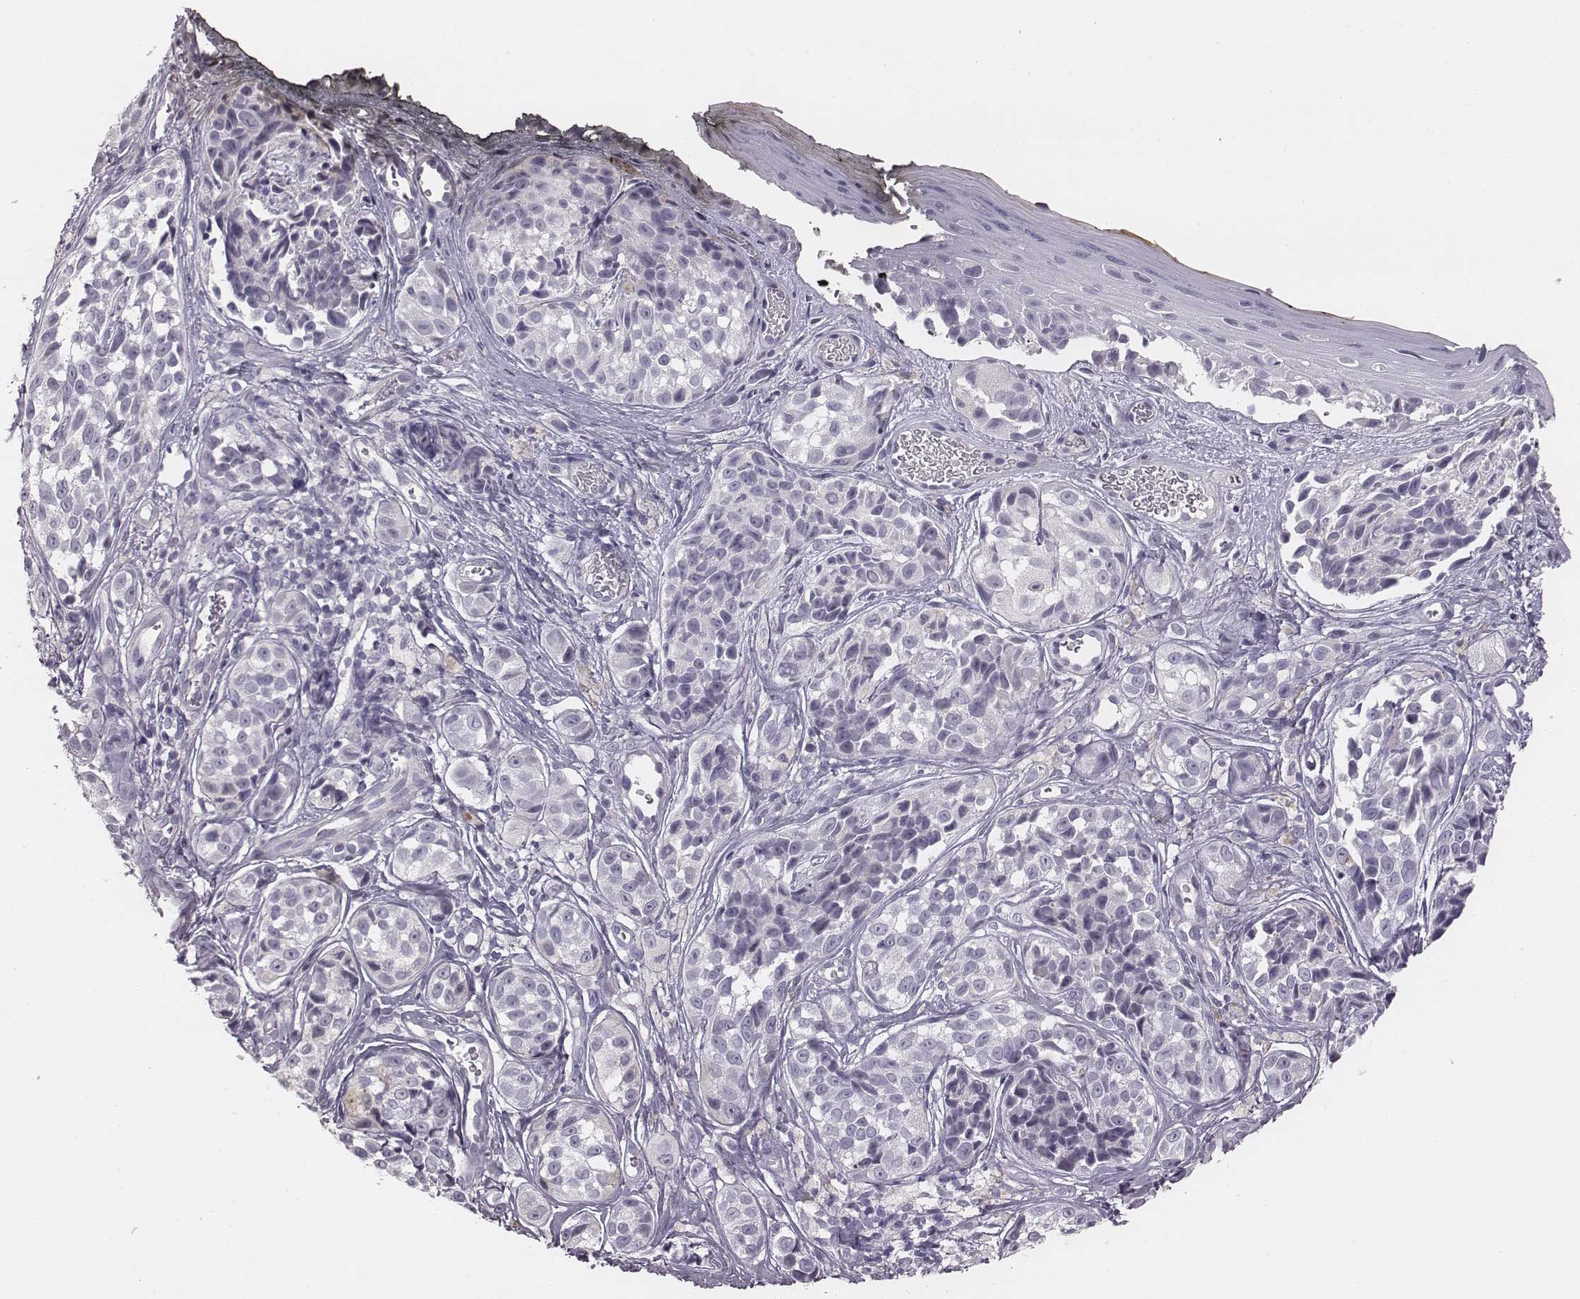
{"staining": {"intensity": "negative", "quantity": "none", "location": "none"}, "tissue": "melanoma", "cell_type": "Tumor cells", "image_type": "cancer", "snomed": [{"axis": "morphology", "description": "Malignant melanoma, NOS"}, {"axis": "topography", "description": "Skin"}], "caption": "The IHC image has no significant positivity in tumor cells of malignant melanoma tissue. Nuclei are stained in blue.", "gene": "PDE8B", "patient": {"sex": "male", "age": 48}}